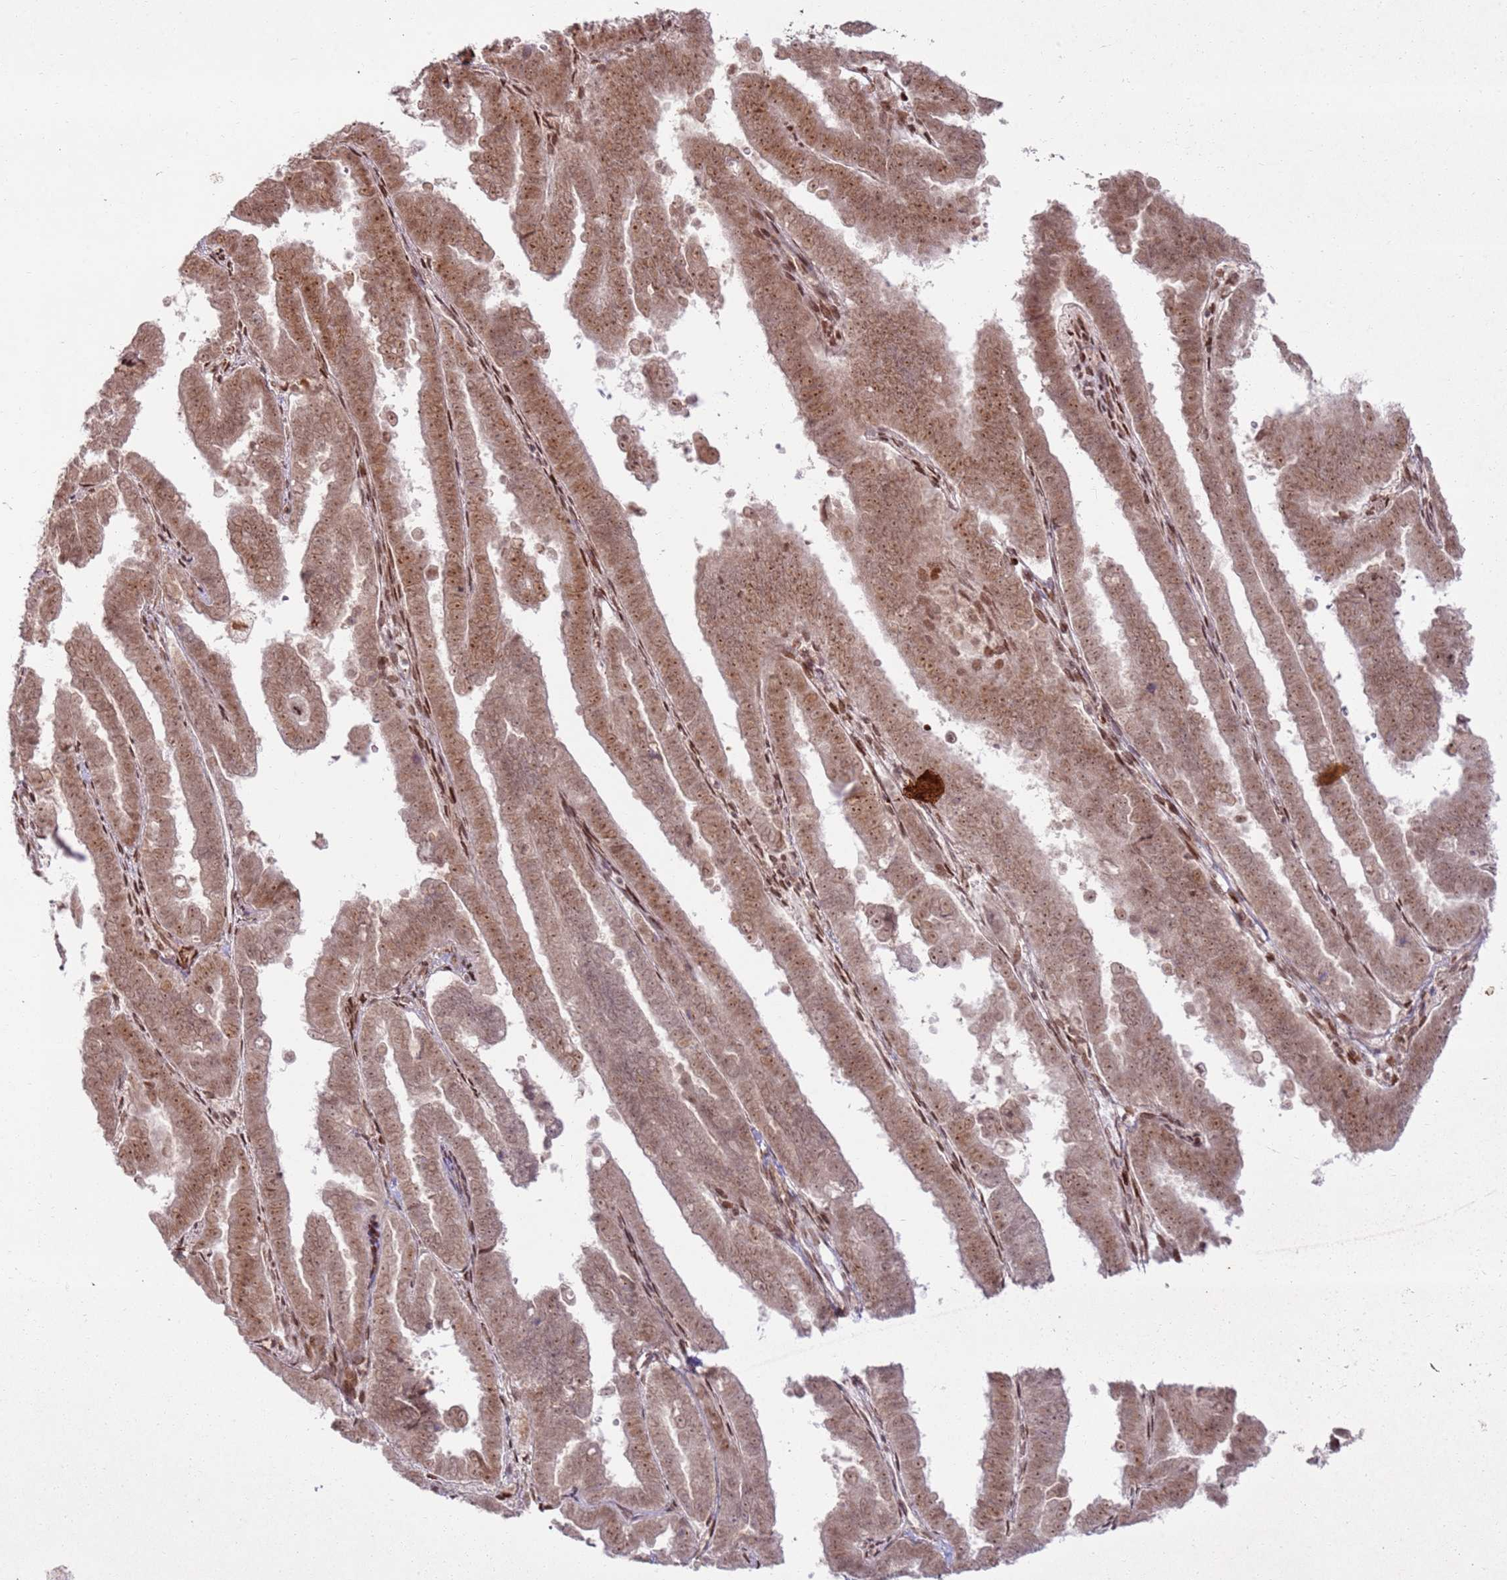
{"staining": {"intensity": "moderate", "quantity": ">75%", "location": "cytoplasmic/membranous,nuclear"}, "tissue": "endometrial cancer", "cell_type": "Tumor cells", "image_type": "cancer", "snomed": [{"axis": "morphology", "description": "Adenocarcinoma, NOS"}, {"axis": "topography", "description": "Endometrium"}], "caption": "DAB (3,3'-diaminobenzidine) immunohistochemical staining of endometrial cancer (adenocarcinoma) demonstrates moderate cytoplasmic/membranous and nuclear protein staining in about >75% of tumor cells.", "gene": "KLHL36", "patient": {"sex": "female", "age": 75}}